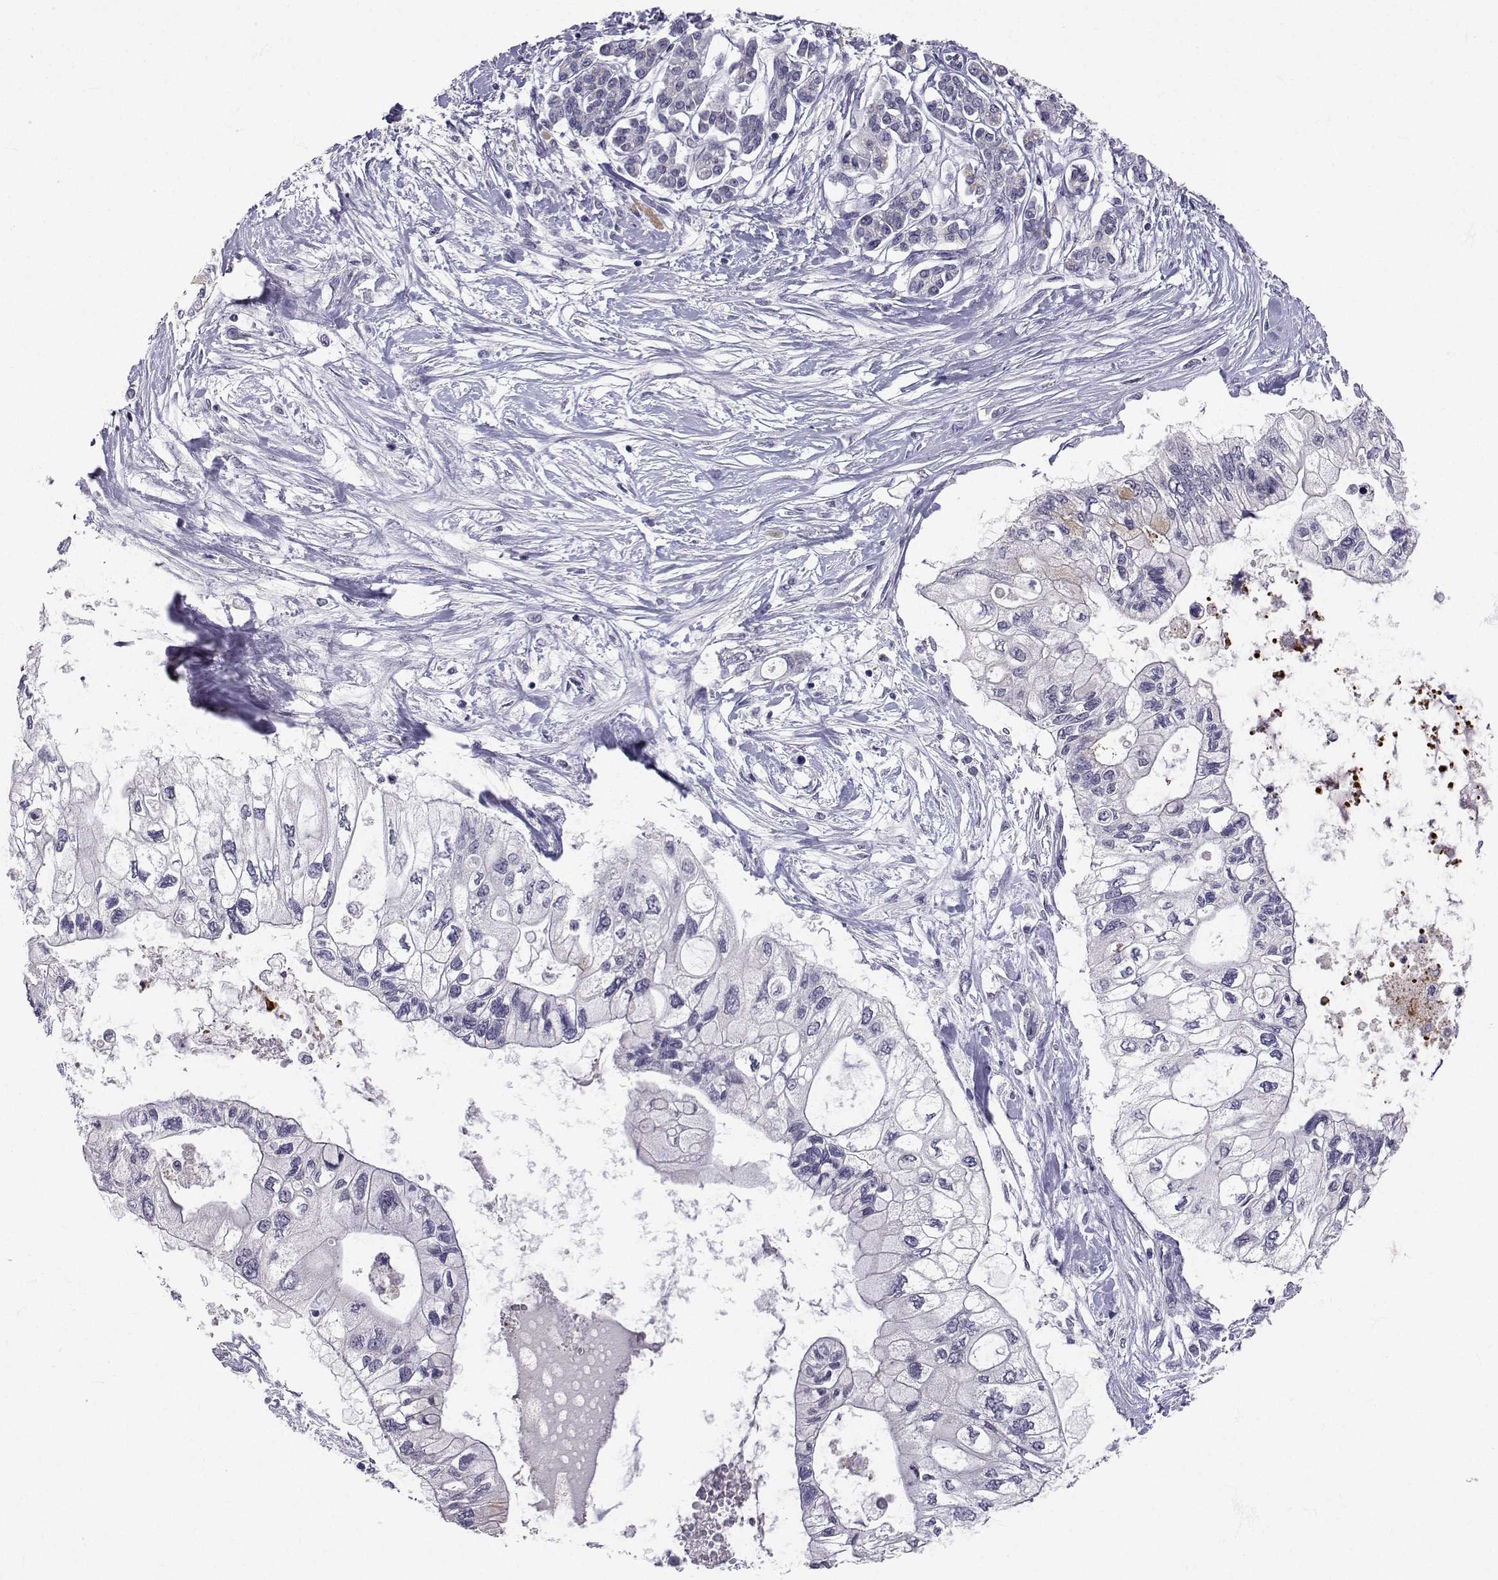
{"staining": {"intensity": "negative", "quantity": "none", "location": "none"}, "tissue": "pancreatic cancer", "cell_type": "Tumor cells", "image_type": "cancer", "snomed": [{"axis": "morphology", "description": "Adenocarcinoma, NOS"}, {"axis": "topography", "description": "Pancreas"}], "caption": "High power microscopy image of an immunohistochemistry micrograph of pancreatic cancer (adenocarcinoma), revealing no significant positivity in tumor cells.", "gene": "SLC6A3", "patient": {"sex": "female", "age": 77}}